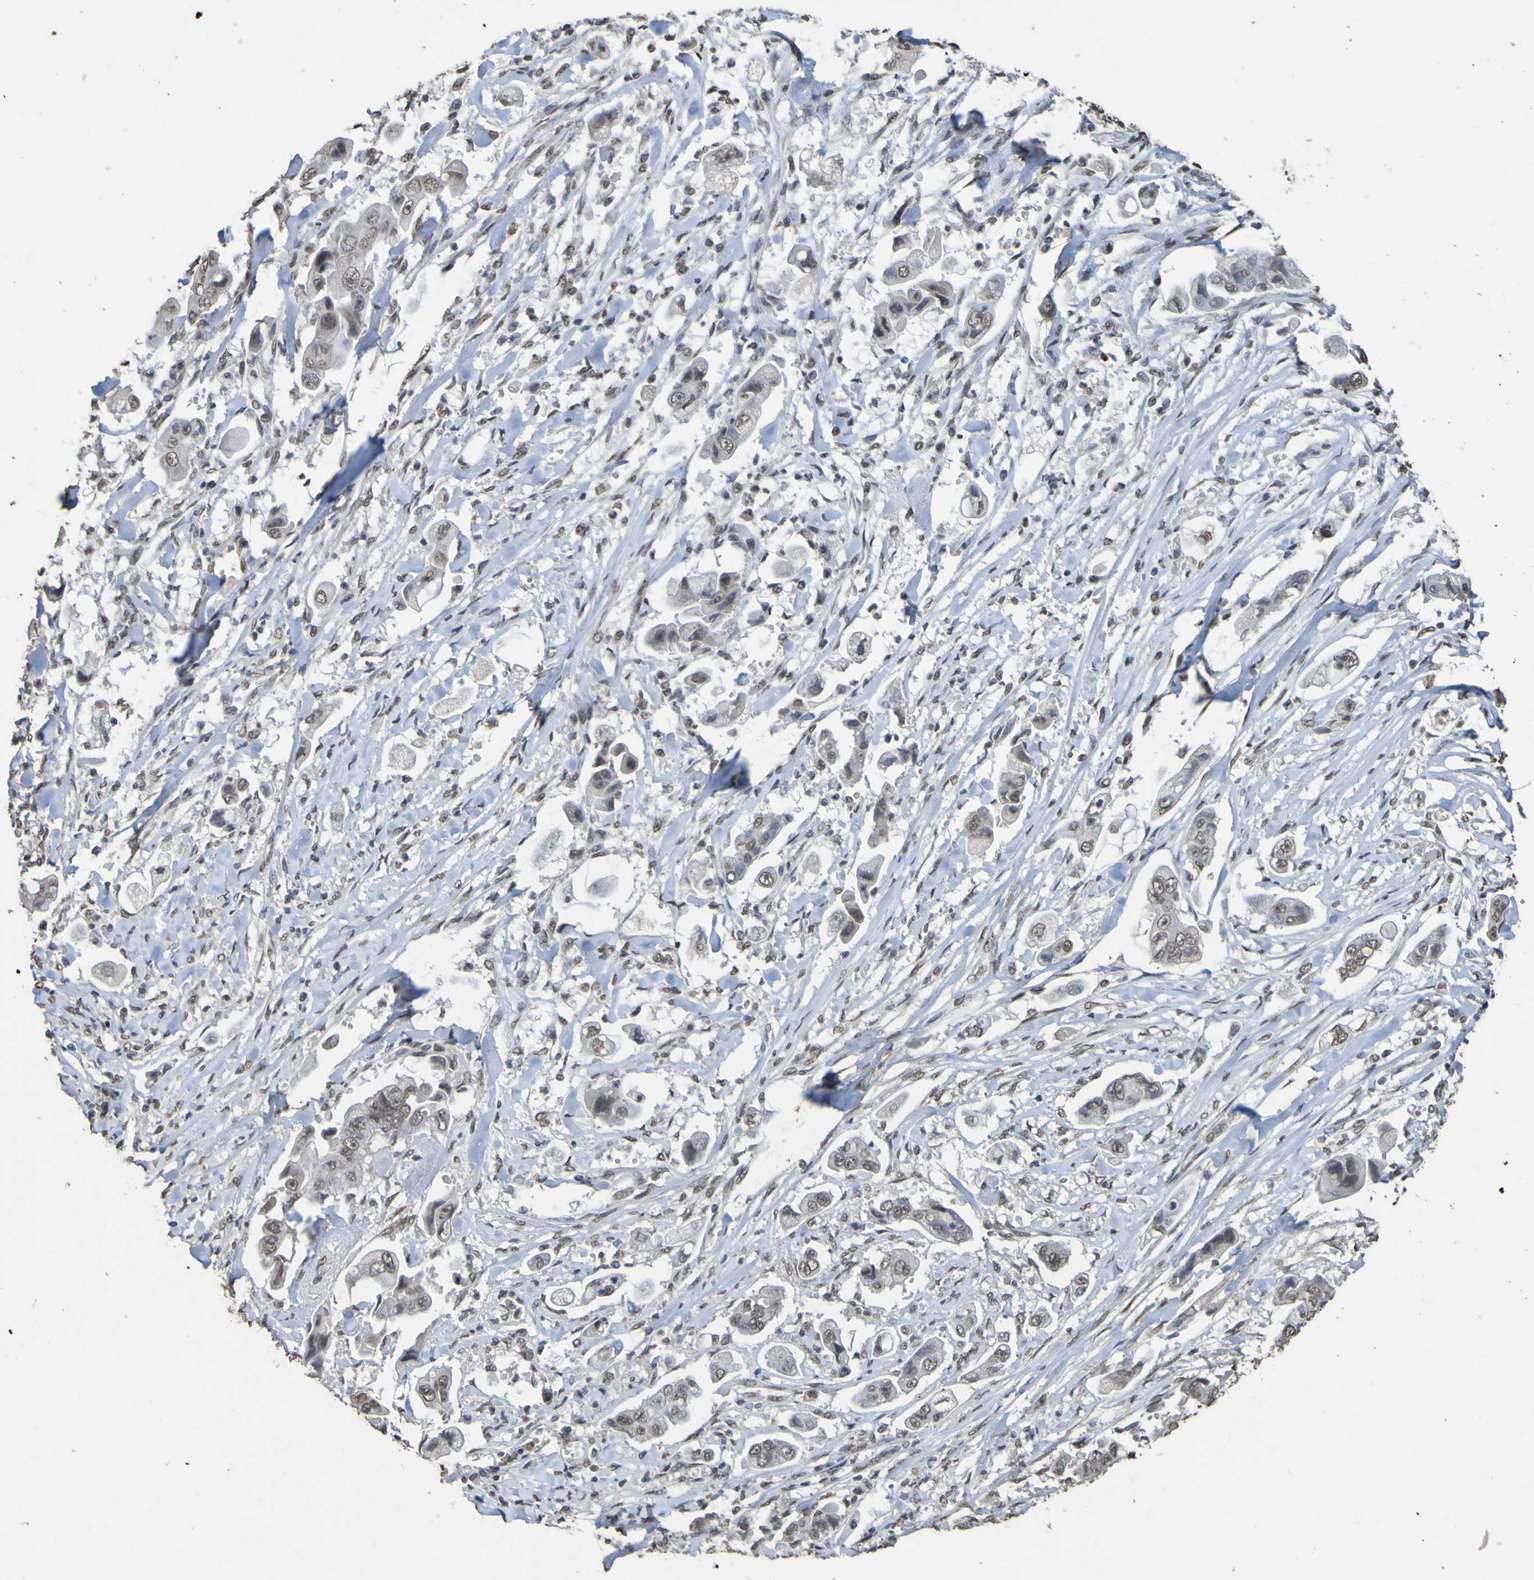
{"staining": {"intensity": "weak", "quantity": ">75%", "location": "nuclear"}, "tissue": "stomach cancer", "cell_type": "Tumor cells", "image_type": "cancer", "snomed": [{"axis": "morphology", "description": "Adenocarcinoma, NOS"}, {"axis": "topography", "description": "Stomach"}], "caption": "Stomach adenocarcinoma tissue reveals weak nuclear staining in approximately >75% of tumor cells, visualized by immunohistochemistry. (DAB (3,3'-diaminobenzidine) IHC with brightfield microscopy, high magnification).", "gene": "ALKBH2", "patient": {"sex": "male", "age": 62}}